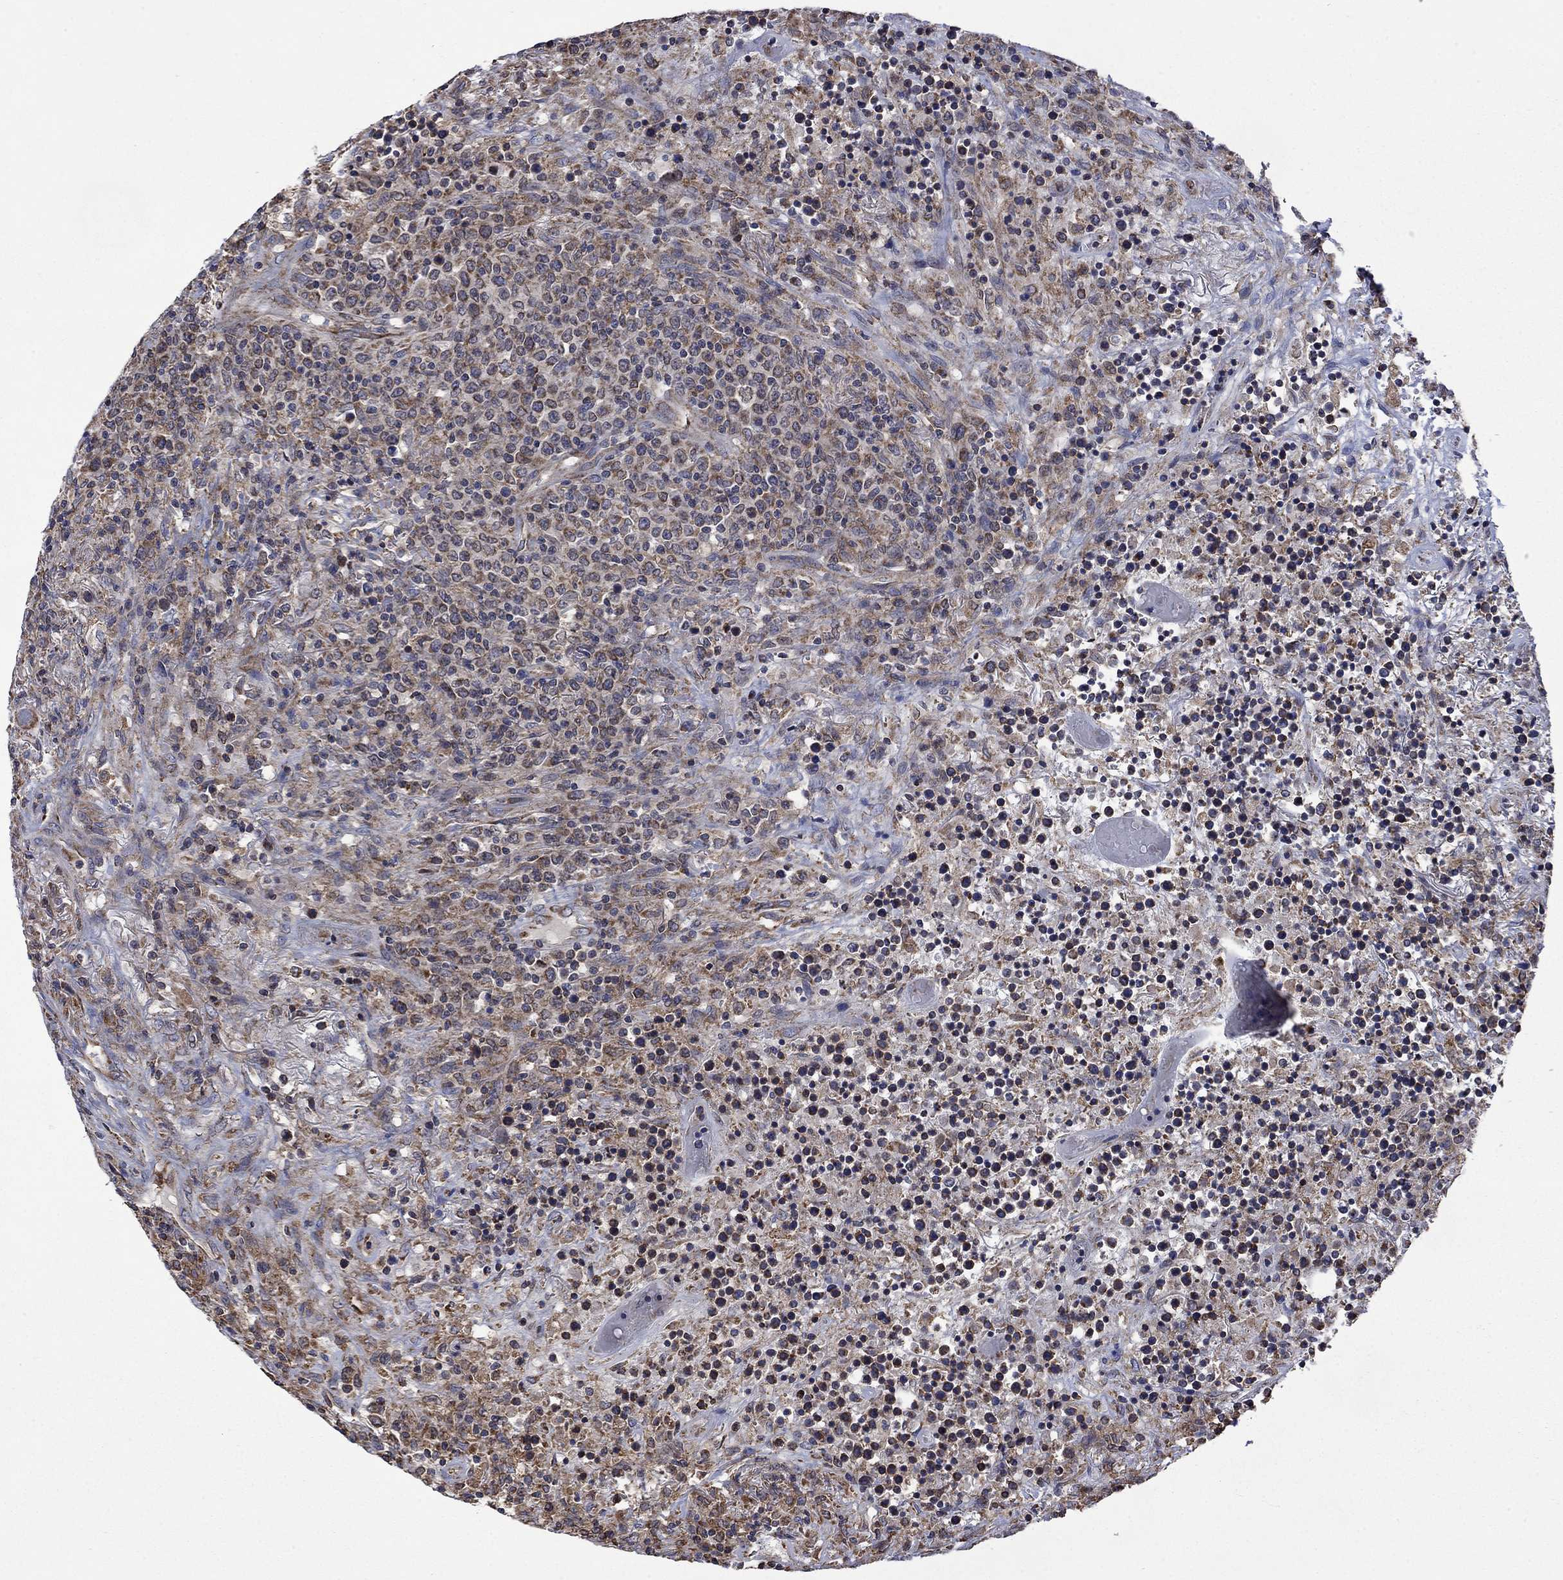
{"staining": {"intensity": "moderate", "quantity": "25%-75%", "location": "cytoplasmic/membranous"}, "tissue": "lymphoma", "cell_type": "Tumor cells", "image_type": "cancer", "snomed": [{"axis": "morphology", "description": "Malignant lymphoma, non-Hodgkin's type, High grade"}, {"axis": "topography", "description": "Lung"}], "caption": "Malignant lymphoma, non-Hodgkin's type (high-grade) stained for a protein (brown) reveals moderate cytoplasmic/membranous positive staining in about 25%-75% of tumor cells.", "gene": "FURIN", "patient": {"sex": "male", "age": 79}}